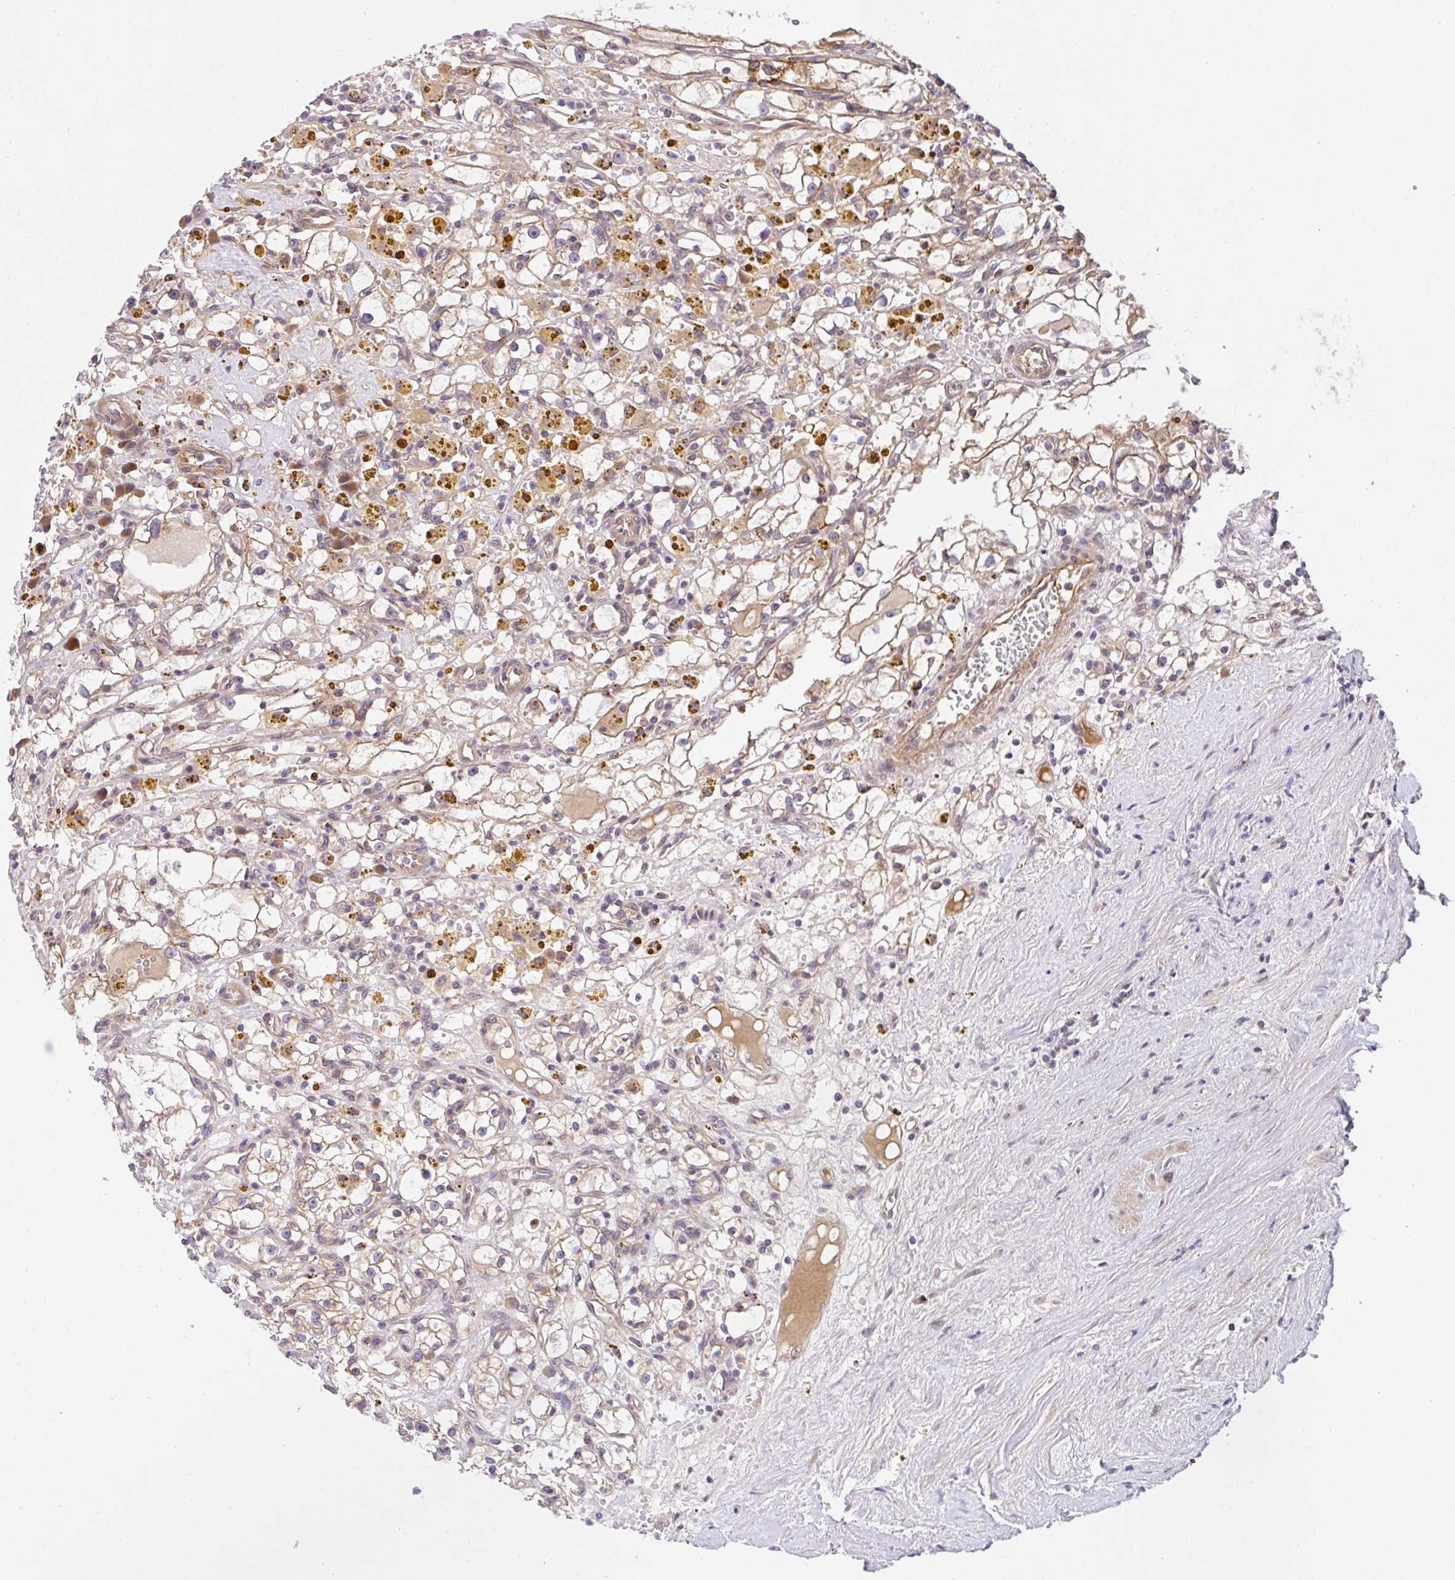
{"staining": {"intensity": "weak", "quantity": "25%-75%", "location": "cytoplasmic/membranous"}, "tissue": "renal cancer", "cell_type": "Tumor cells", "image_type": "cancer", "snomed": [{"axis": "morphology", "description": "Adenocarcinoma, NOS"}, {"axis": "topography", "description": "Kidney"}], "caption": "DAB immunohistochemical staining of renal cancer (adenocarcinoma) shows weak cytoplasmic/membranous protein expression in approximately 25%-75% of tumor cells.", "gene": "UBE4A", "patient": {"sex": "male", "age": 56}}